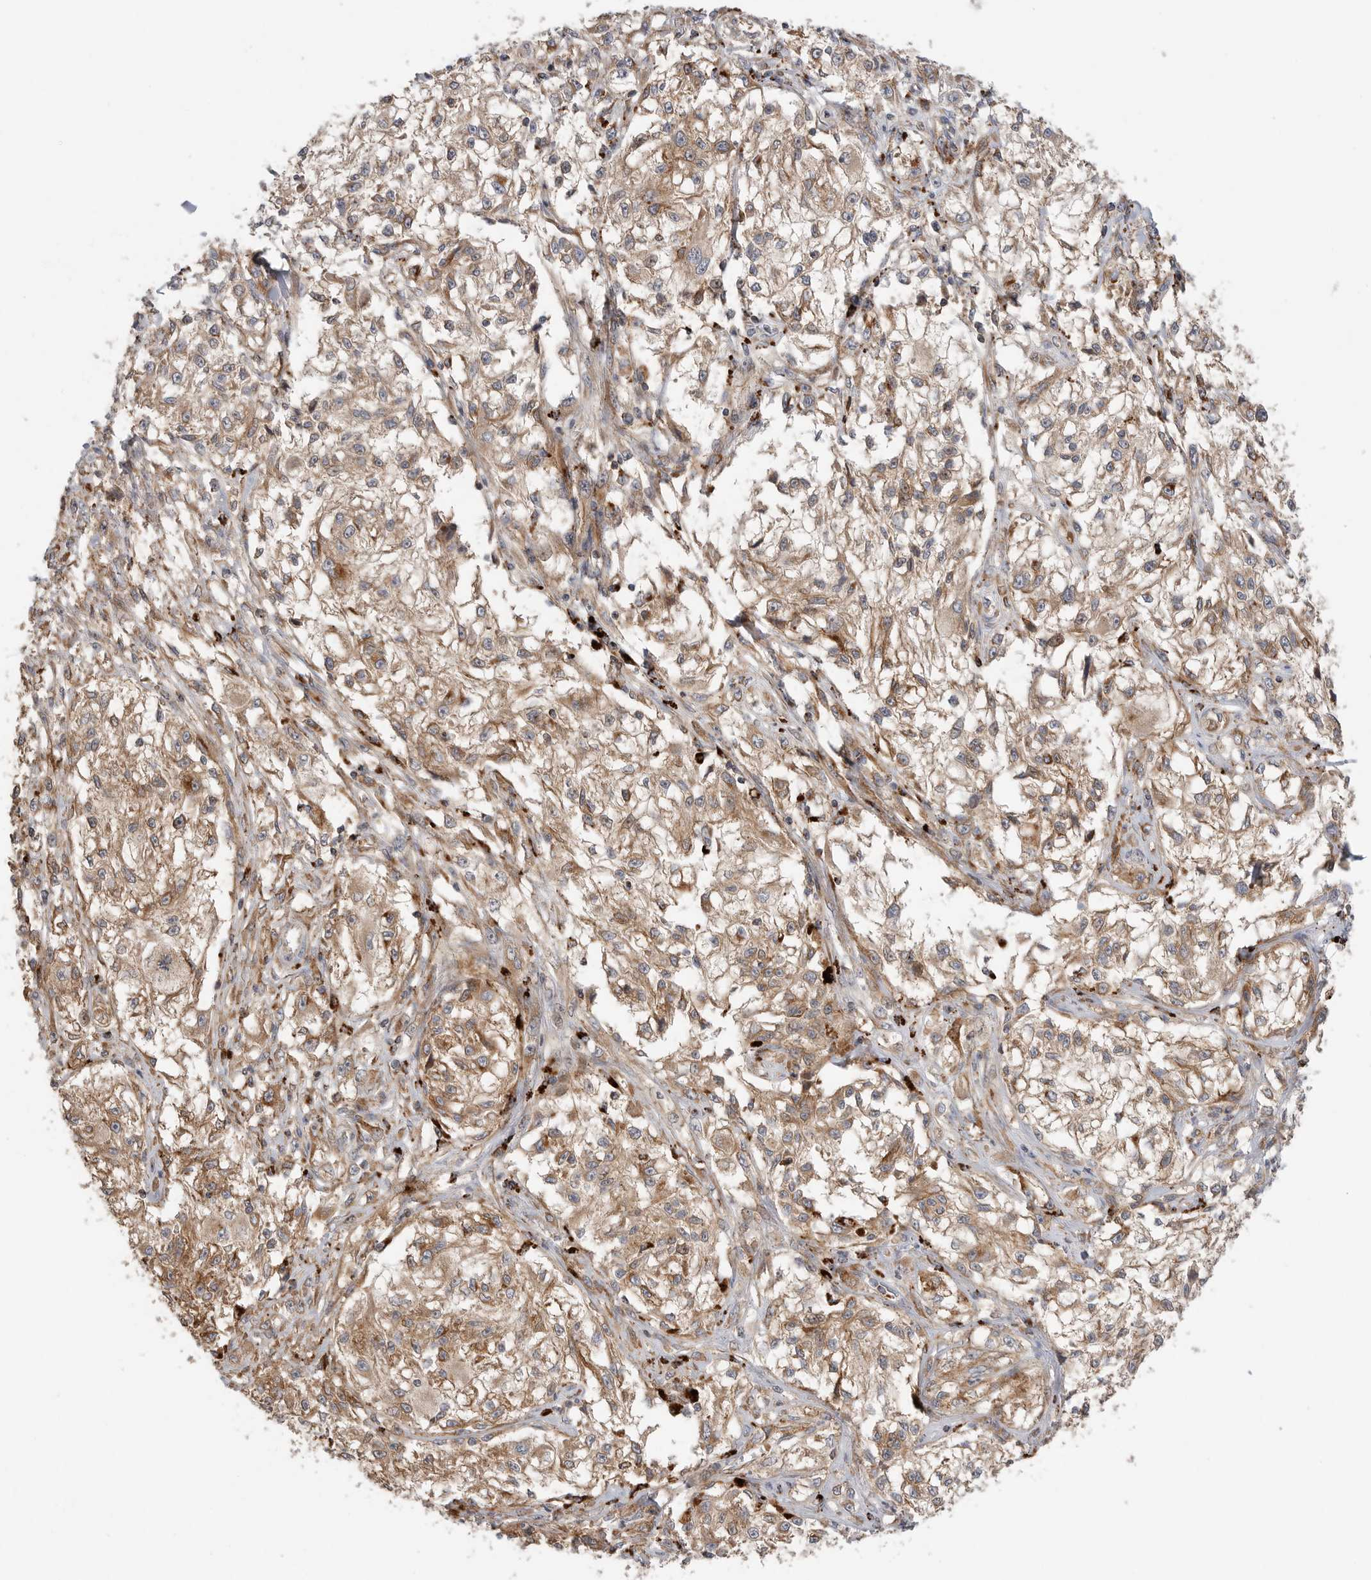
{"staining": {"intensity": "moderate", "quantity": ">75%", "location": "cytoplasmic/membranous"}, "tissue": "melanoma", "cell_type": "Tumor cells", "image_type": "cancer", "snomed": [{"axis": "morphology", "description": "Malignant melanoma, NOS"}, {"axis": "topography", "description": "Skin of head"}], "caption": "Immunohistochemical staining of malignant melanoma demonstrates medium levels of moderate cytoplasmic/membranous expression in approximately >75% of tumor cells.", "gene": "GALNS", "patient": {"sex": "male", "age": 83}}